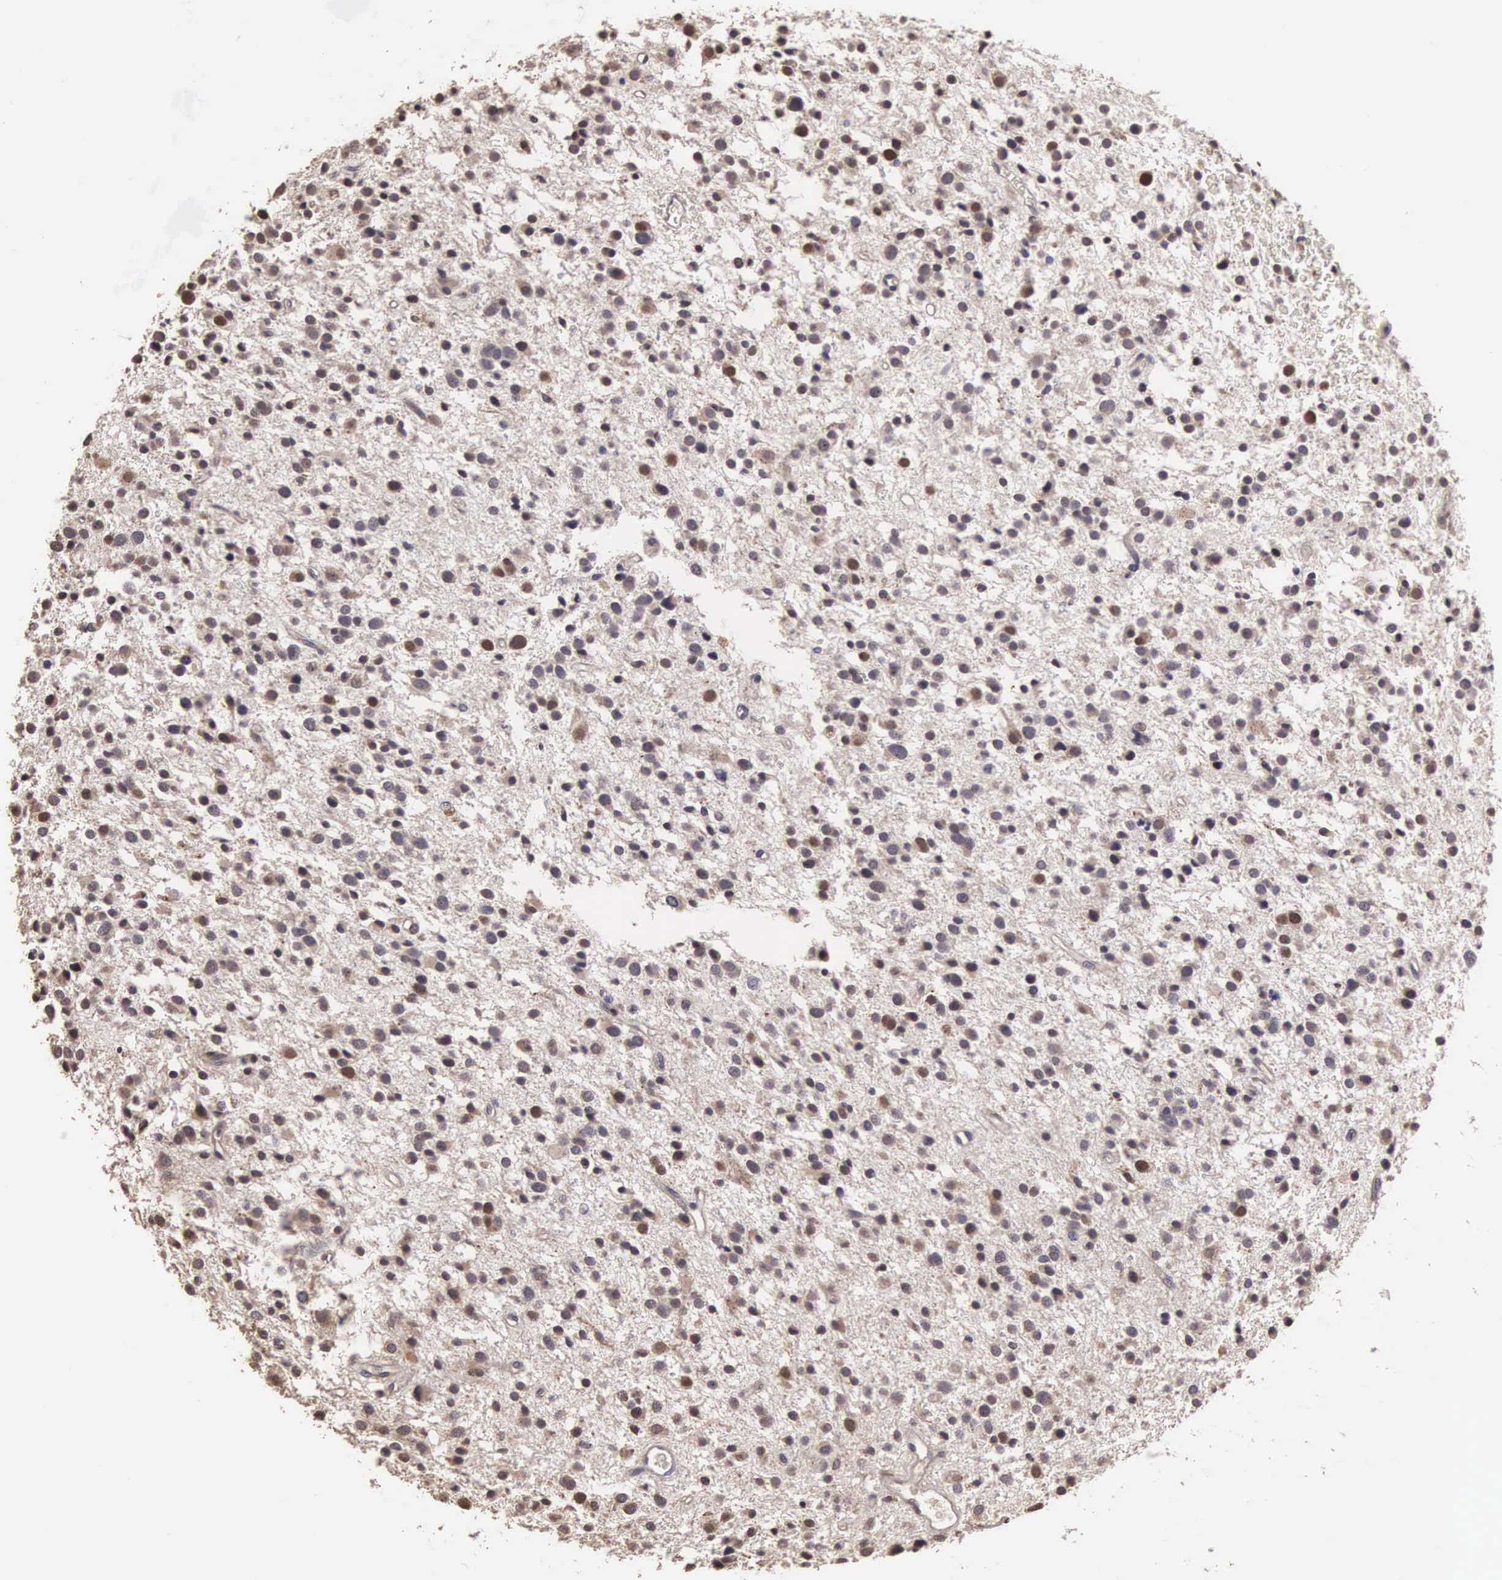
{"staining": {"intensity": "weak", "quantity": "25%-75%", "location": "cytoplasmic/membranous,nuclear"}, "tissue": "glioma", "cell_type": "Tumor cells", "image_type": "cancer", "snomed": [{"axis": "morphology", "description": "Glioma, malignant, Low grade"}, {"axis": "topography", "description": "Brain"}], "caption": "There is low levels of weak cytoplasmic/membranous and nuclear staining in tumor cells of low-grade glioma (malignant), as demonstrated by immunohistochemical staining (brown color).", "gene": "CDC45", "patient": {"sex": "female", "age": 36}}